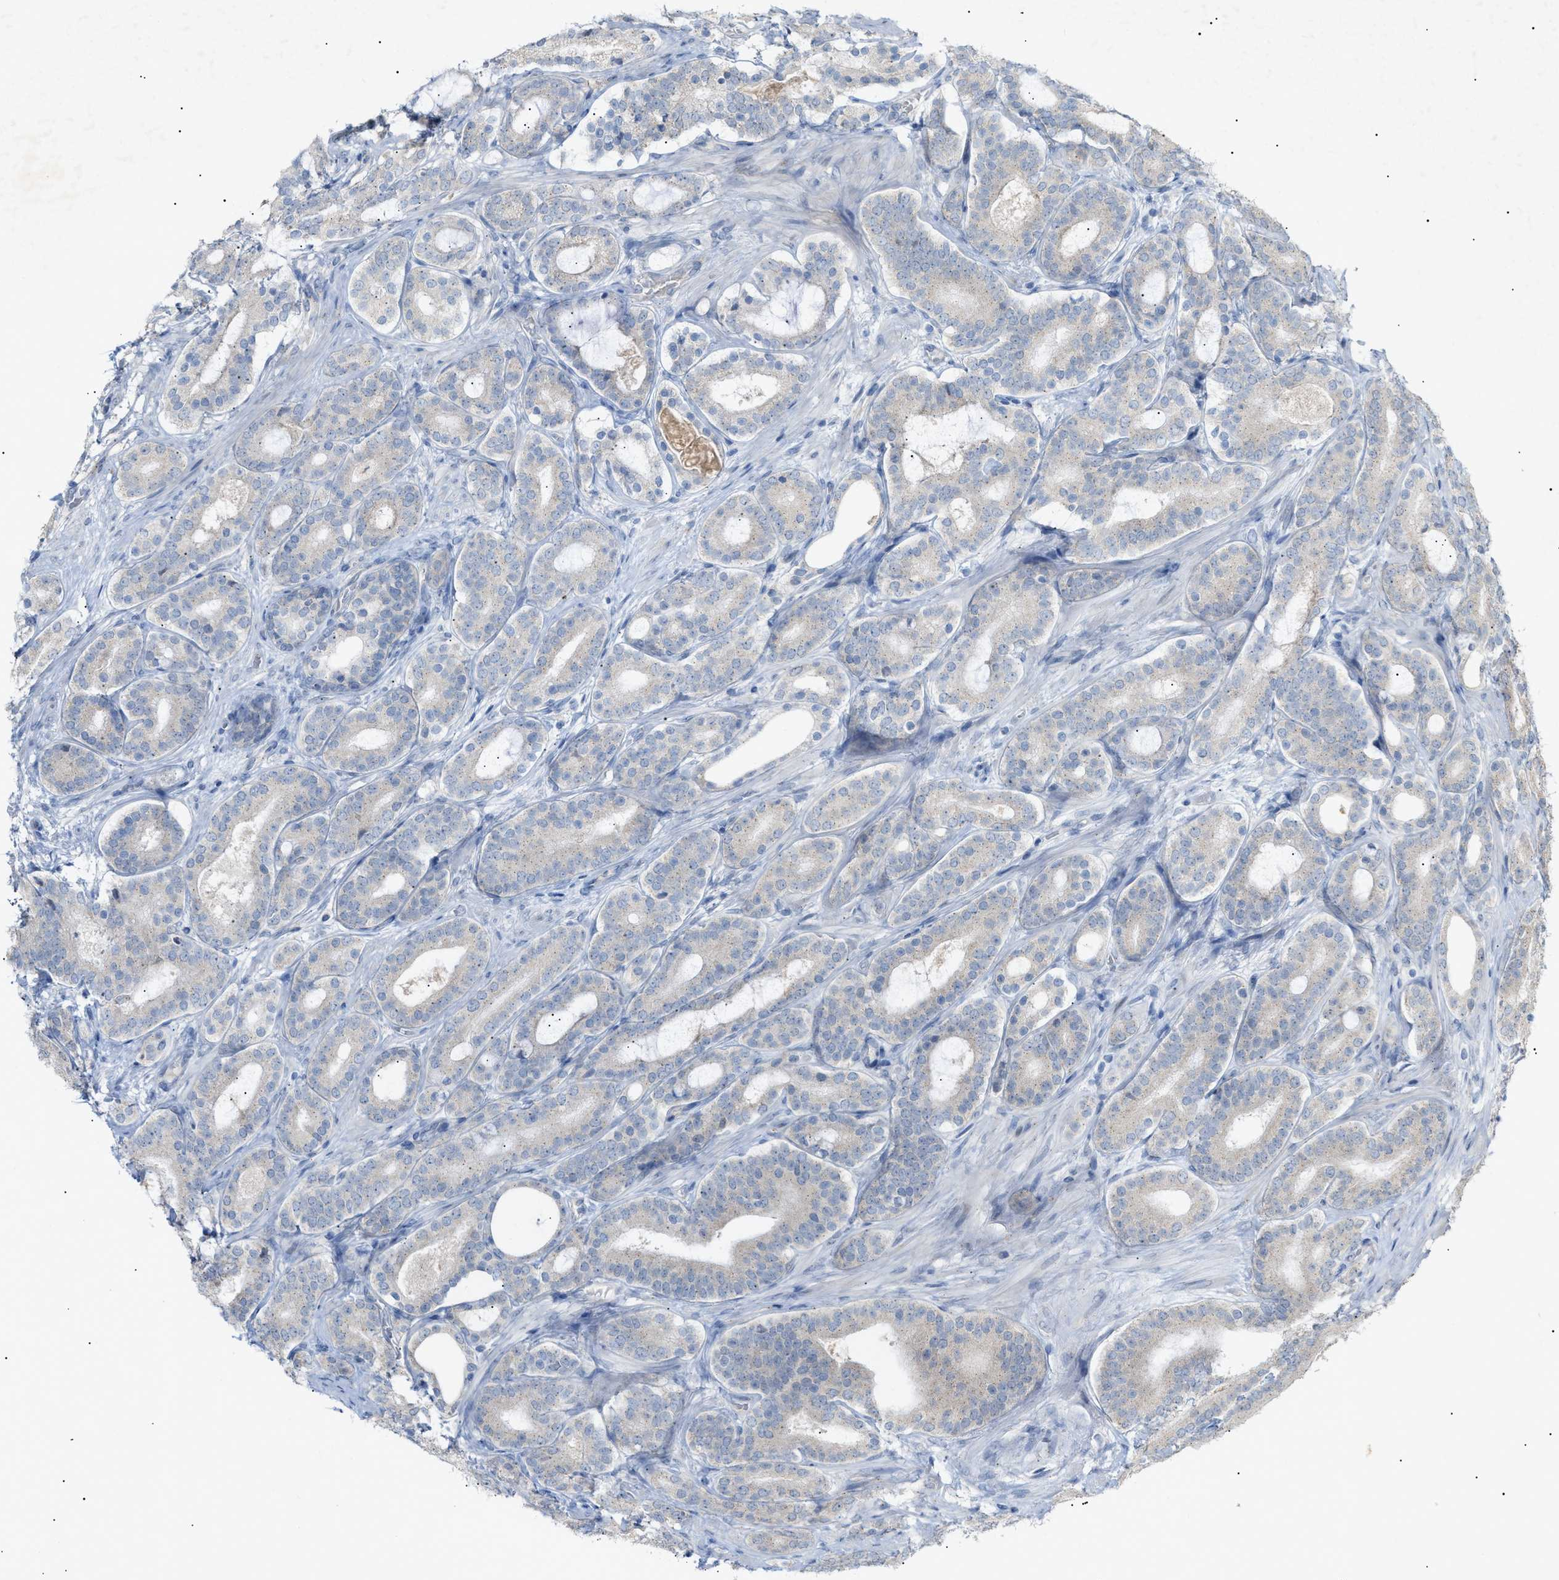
{"staining": {"intensity": "negative", "quantity": "none", "location": "none"}, "tissue": "prostate cancer", "cell_type": "Tumor cells", "image_type": "cancer", "snomed": [{"axis": "morphology", "description": "Adenocarcinoma, High grade"}, {"axis": "topography", "description": "Prostate"}], "caption": "There is no significant staining in tumor cells of prostate adenocarcinoma (high-grade).", "gene": "SLC25A31", "patient": {"sex": "male", "age": 60}}